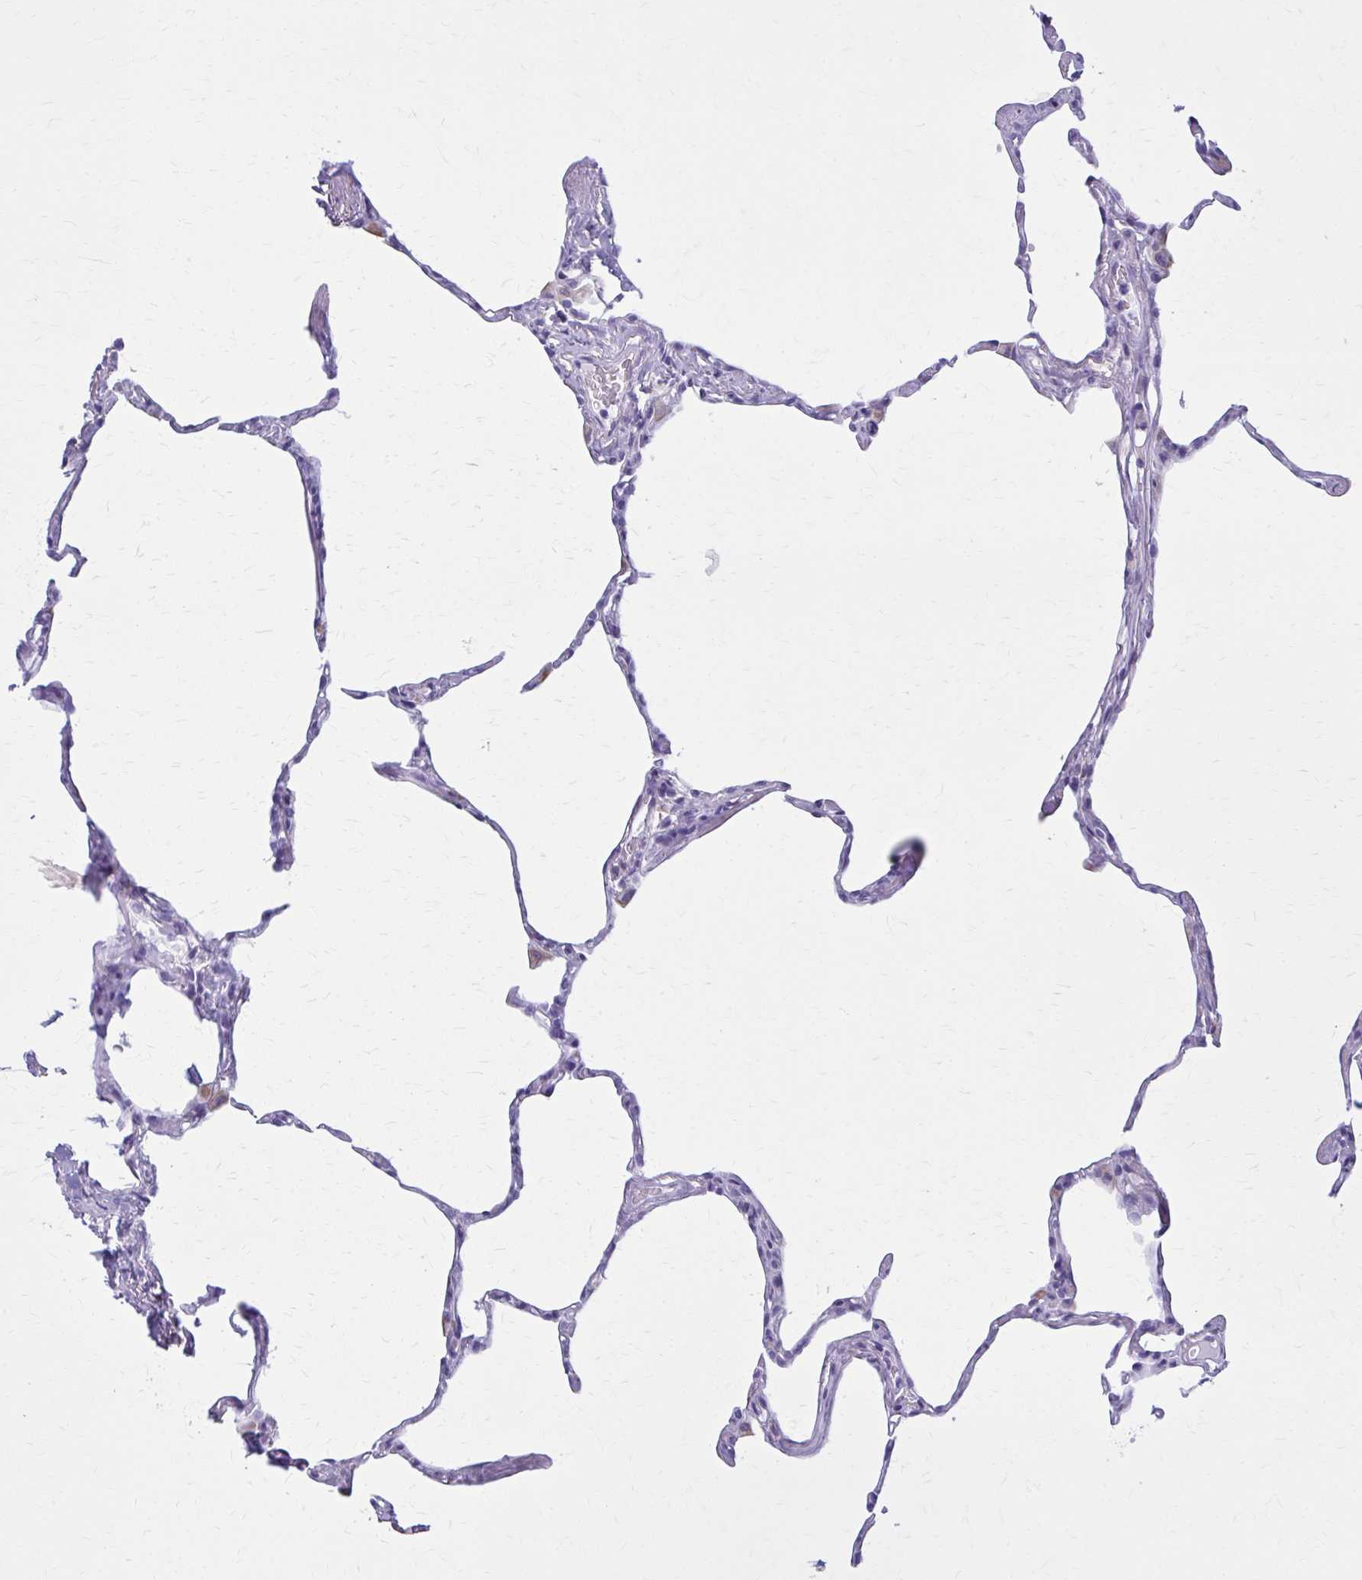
{"staining": {"intensity": "negative", "quantity": "none", "location": "none"}, "tissue": "lung", "cell_type": "Alveolar cells", "image_type": "normal", "snomed": [{"axis": "morphology", "description": "Normal tissue, NOS"}, {"axis": "topography", "description": "Lung"}], "caption": "IHC histopathology image of normal lung: lung stained with DAB (3,3'-diaminobenzidine) demonstrates no significant protein positivity in alveolar cells.", "gene": "GFAP", "patient": {"sex": "male", "age": 65}}